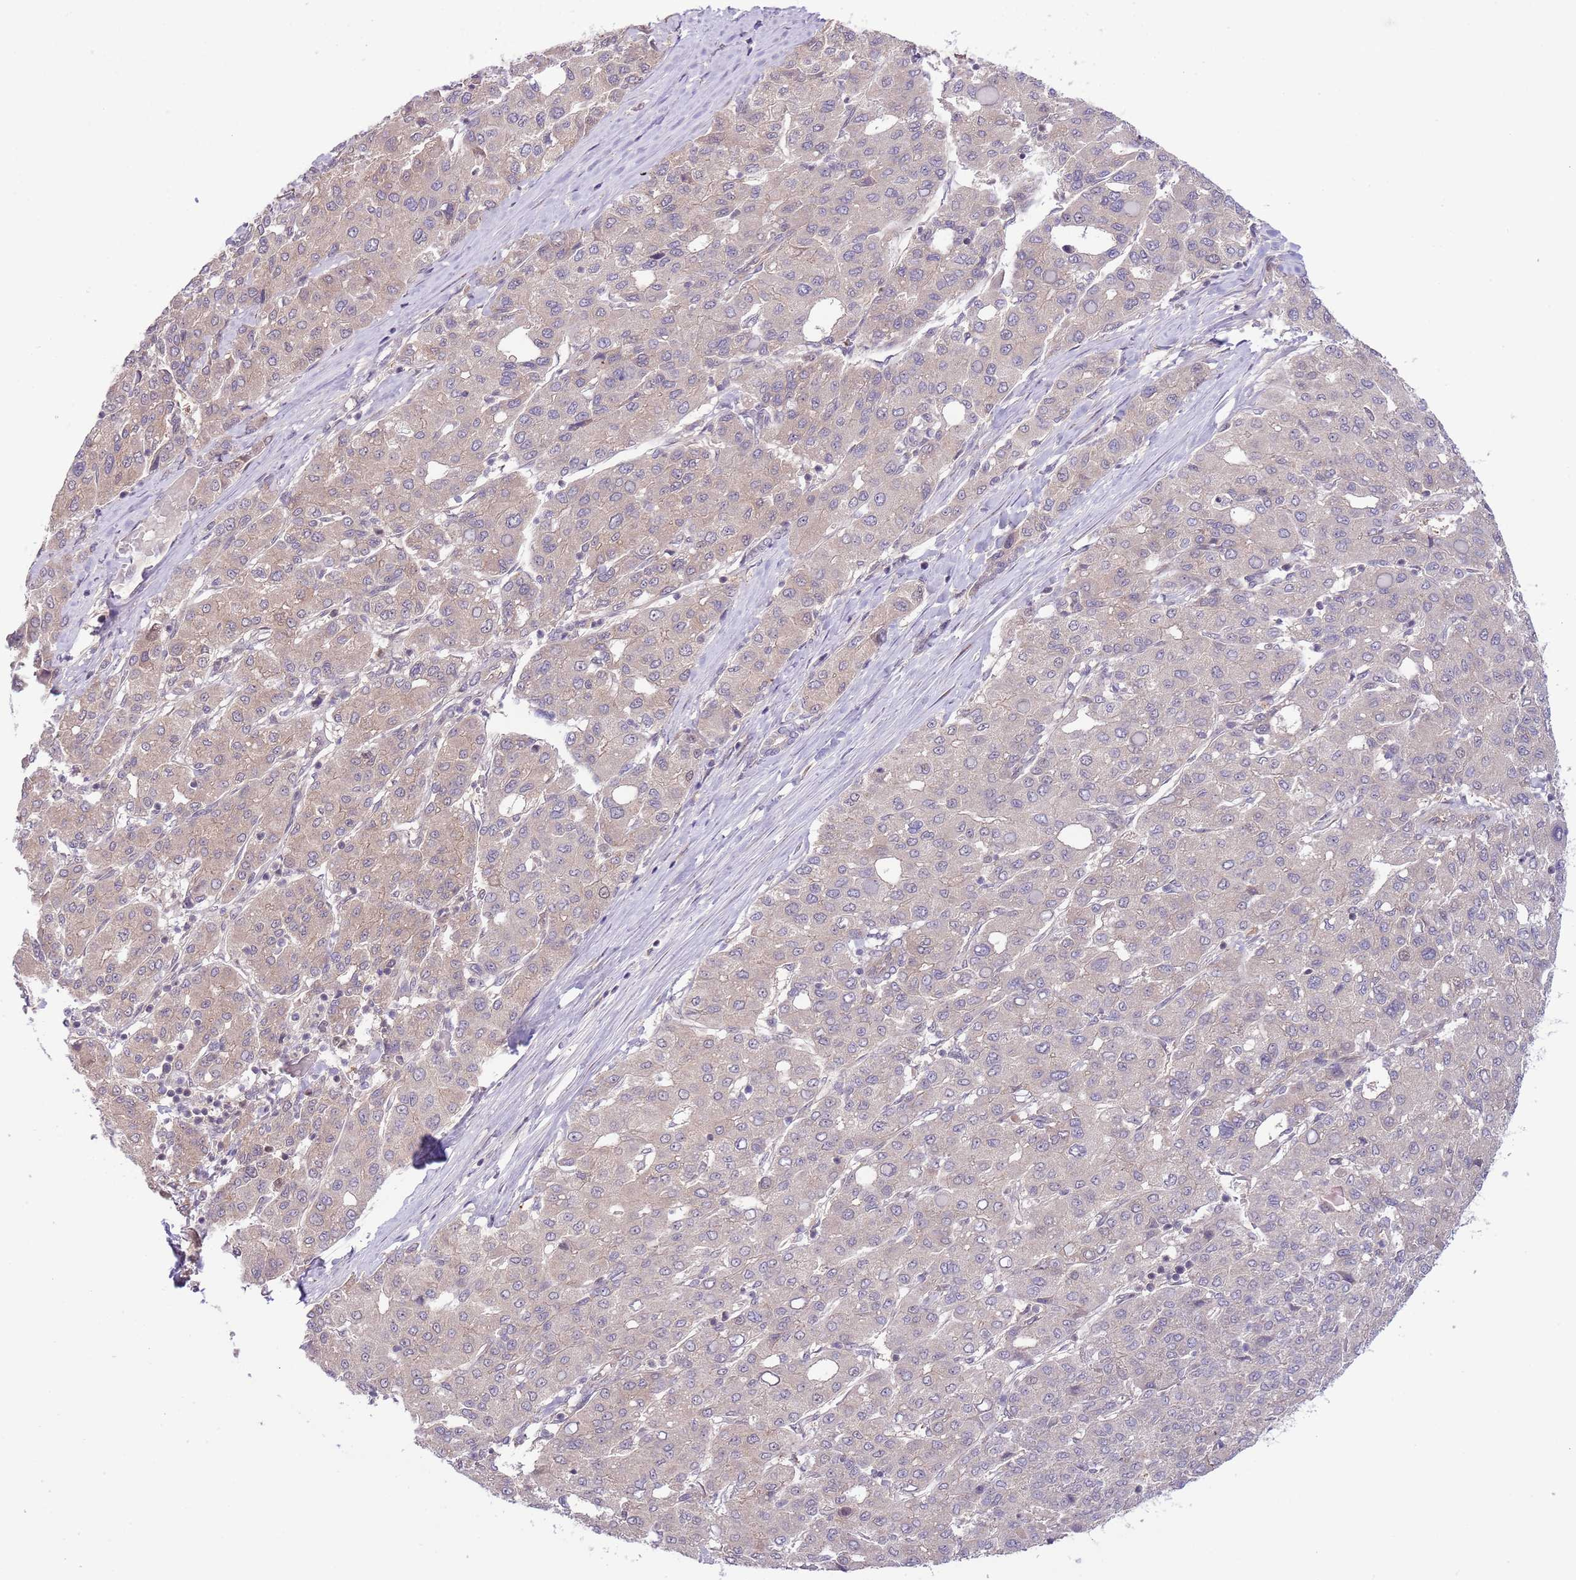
{"staining": {"intensity": "negative", "quantity": "none", "location": "none"}, "tissue": "liver cancer", "cell_type": "Tumor cells", "image_type": "cancer", "snomed": [{"axis": "morphology", "description": "Carcinoma, Hepatocellular, NOS"}, {"axis": "topography", "description": "Liver"}], "caption": "This micrograph is of liver cancer stained with immunohistochemistry (IHC) to label a protein in brown with the nuclei are counter-stained blue. There is no positivity in tumor cells.", "gene": "CHD1", "patient": {"sex": "male", "age": 65}}